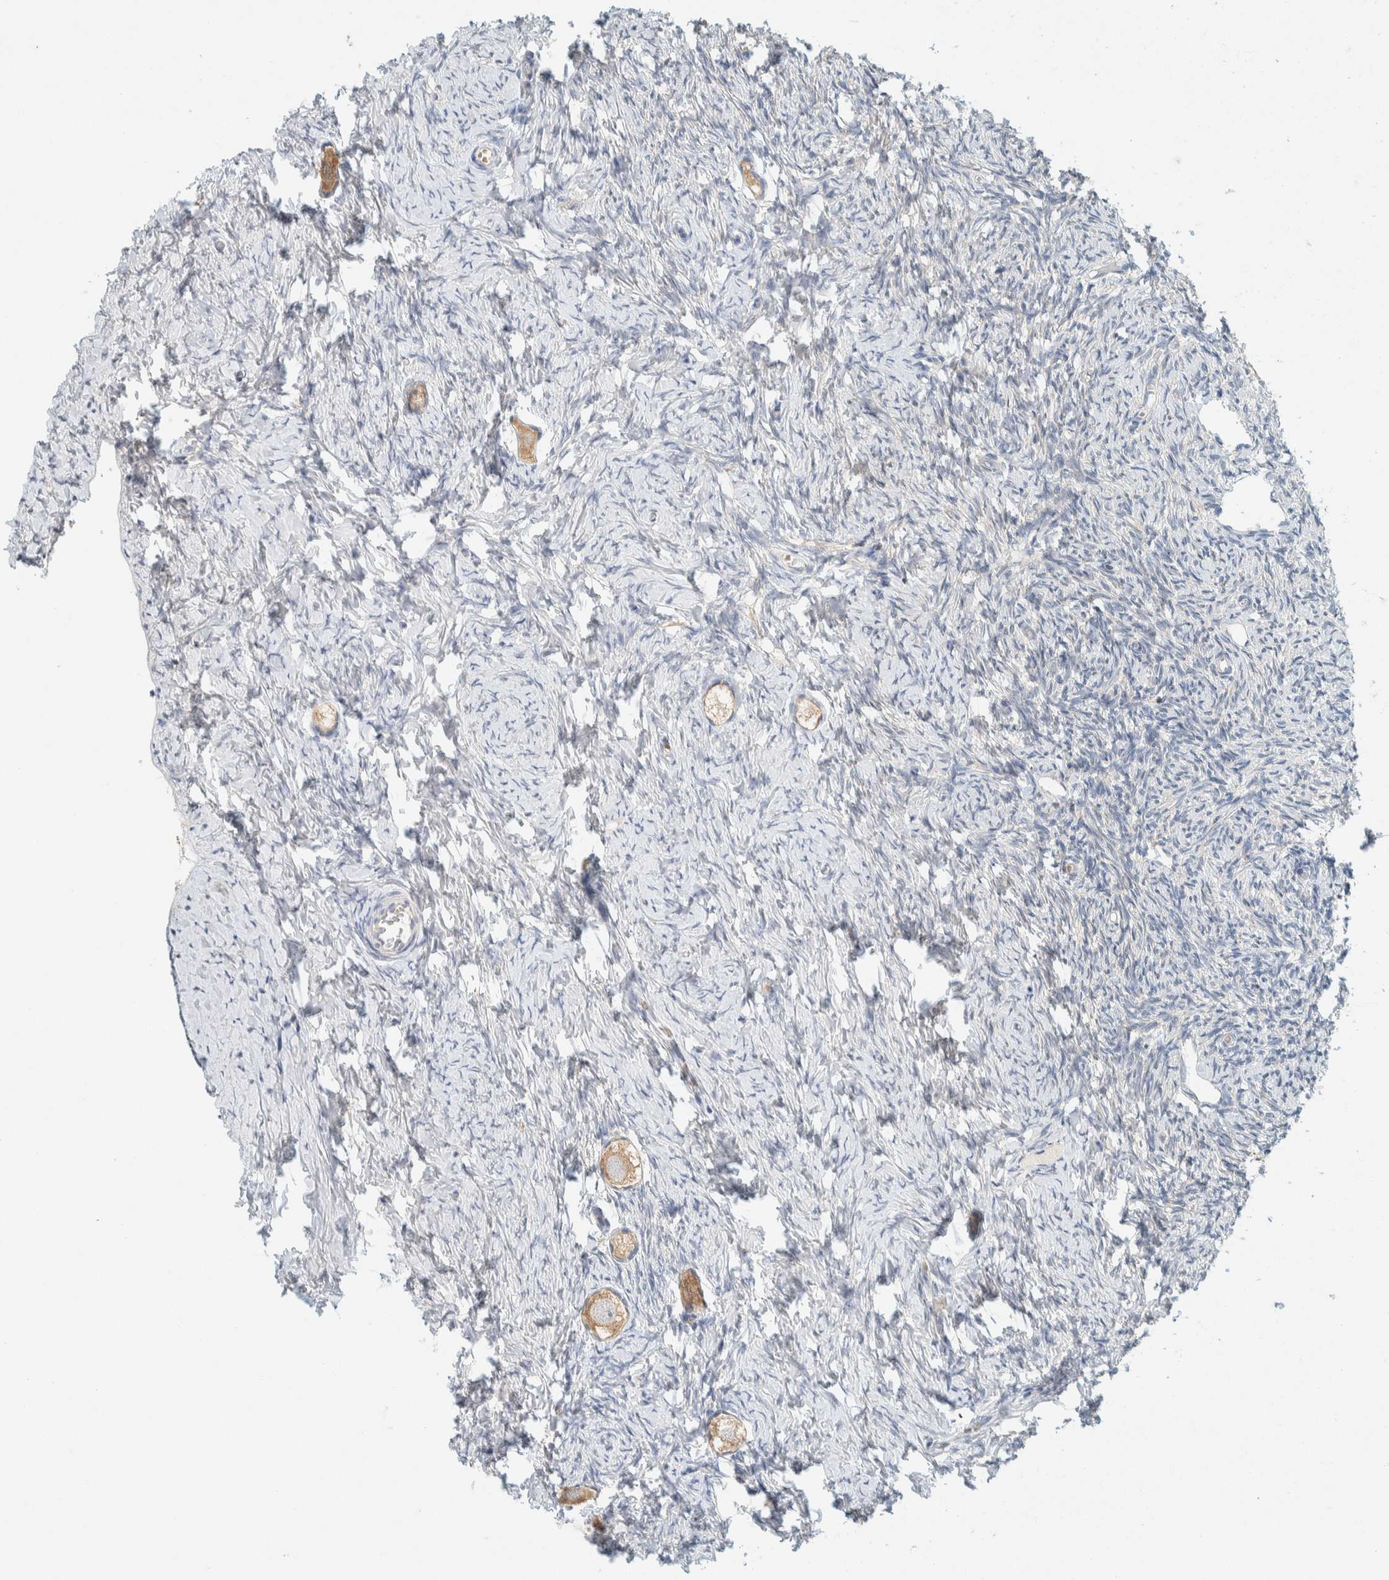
{"staining": {"intensity": "moderate", "quantity": ">75%", "location": "cytoplasmic/membranous"}, "tissue": "ovary", "cell_type": "Follicle cells", "image_type": "normal", "snomed": [{"axis": "morphology", "description": "Normal tissue, NOS"}, {"axis": "topography", "description": "Ovary"}], "caption": "Immunohistochemistry (IHC) of unremarkable human ovary shows medium levels of moderate cytoplasmic/membranous positivity in approximately >75% of follicle cells.", "gene": "SUMF2", "patient": {"sex": "female", "age": 27}}